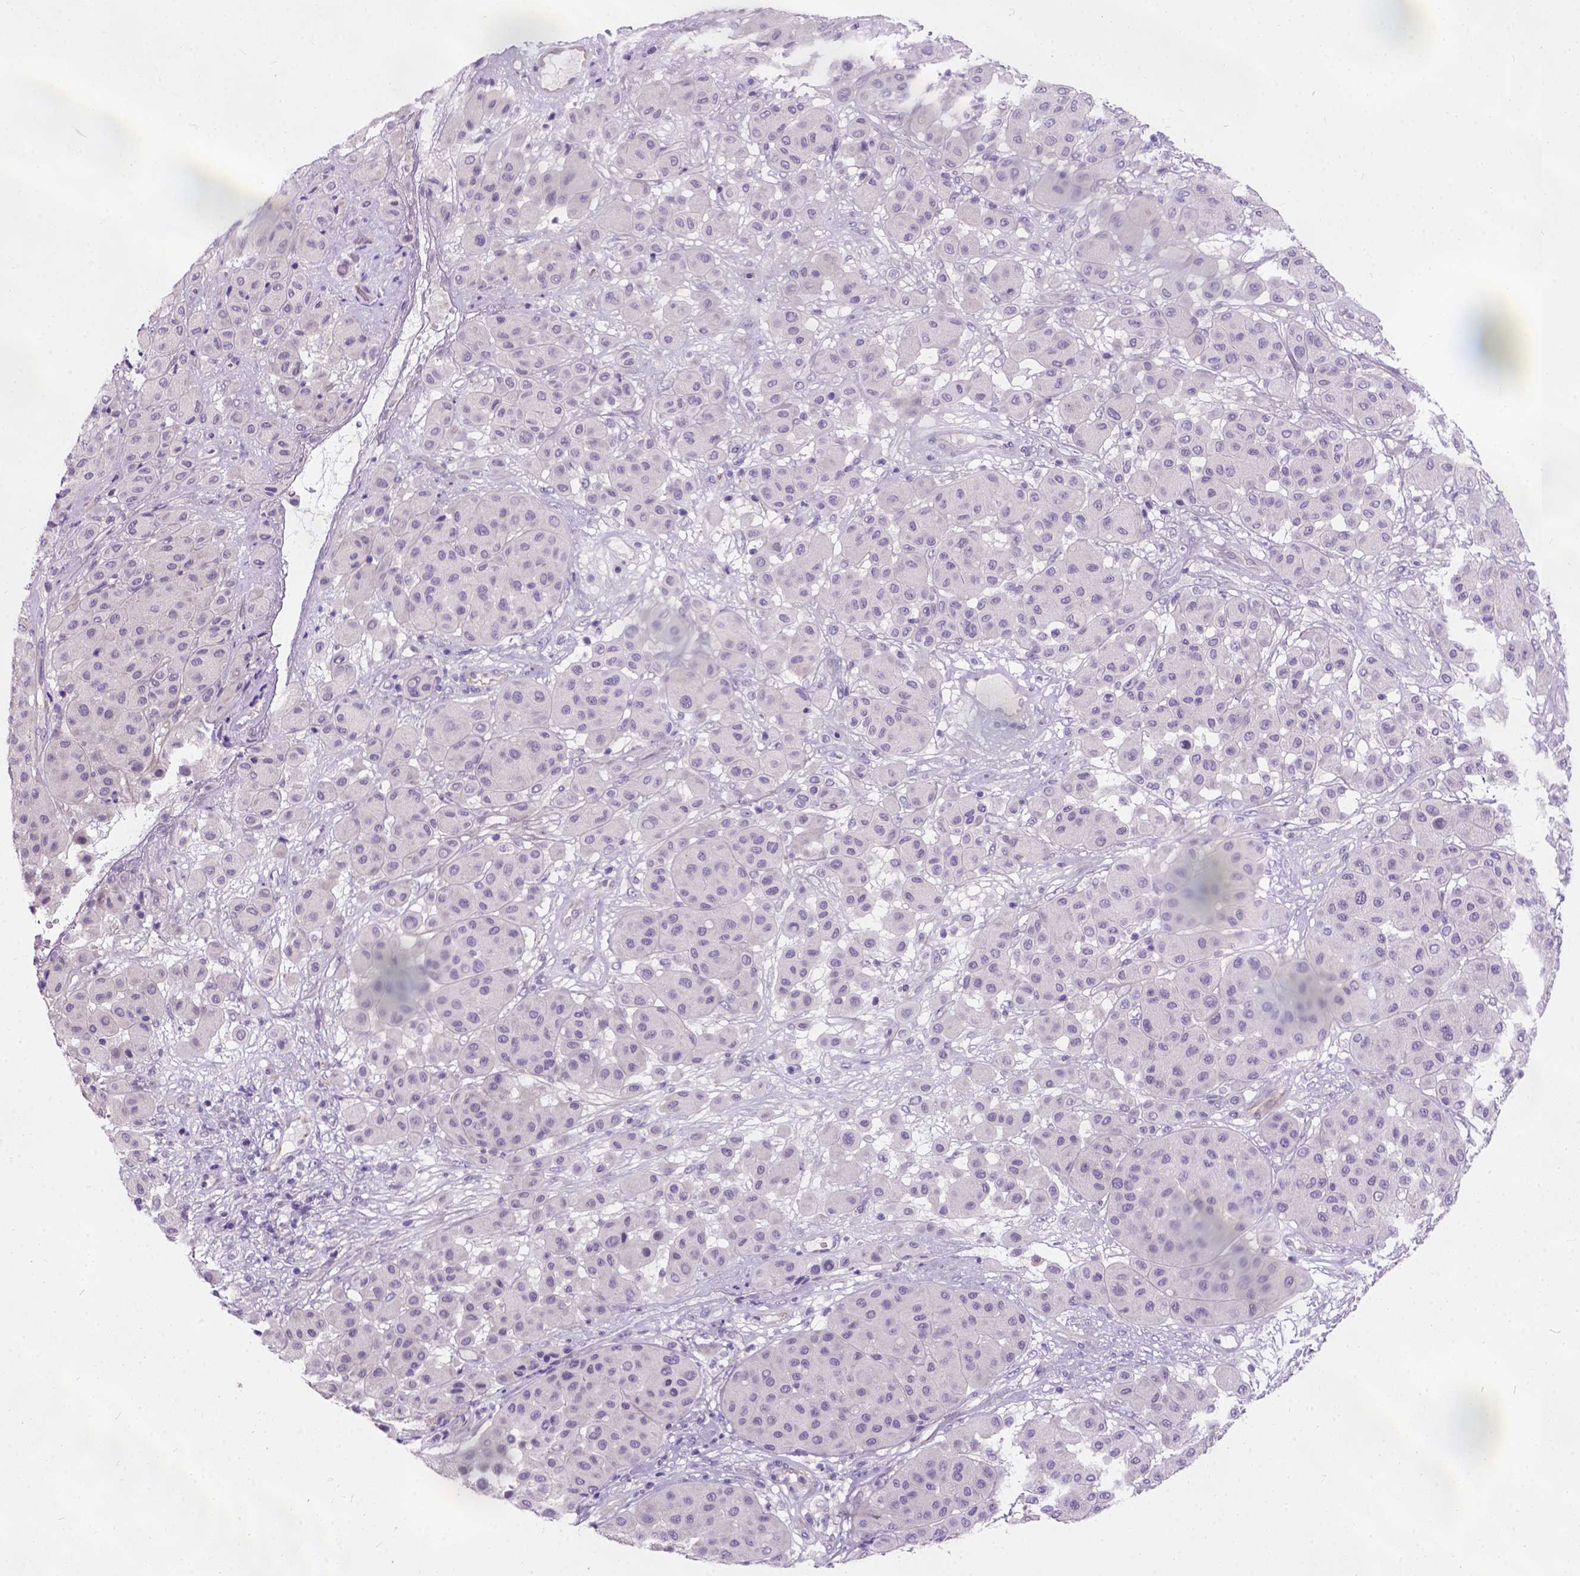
{"staining": {"intensity": "negative", "quantity": "none", "location": "none"}, "tissue": "melanoma", "cell_type": "Tumor cells", "image_type": "cancer", "snomed": [{"axis": "morphology", "description": "Malignant melanoma, Metastatic site"}, {"axis": "topography", "description": "Smooth muscle"}], "caption": "A high-resolution micrograph shows immunohistochemistry (IHC) staining of malignant melanoma (metastatic site), which exhibits no significant positivity in tumor cells. Nuclei are stained in blue.", "gene": "C20orf144", "patient": {"sex": "male", "age": 41}}